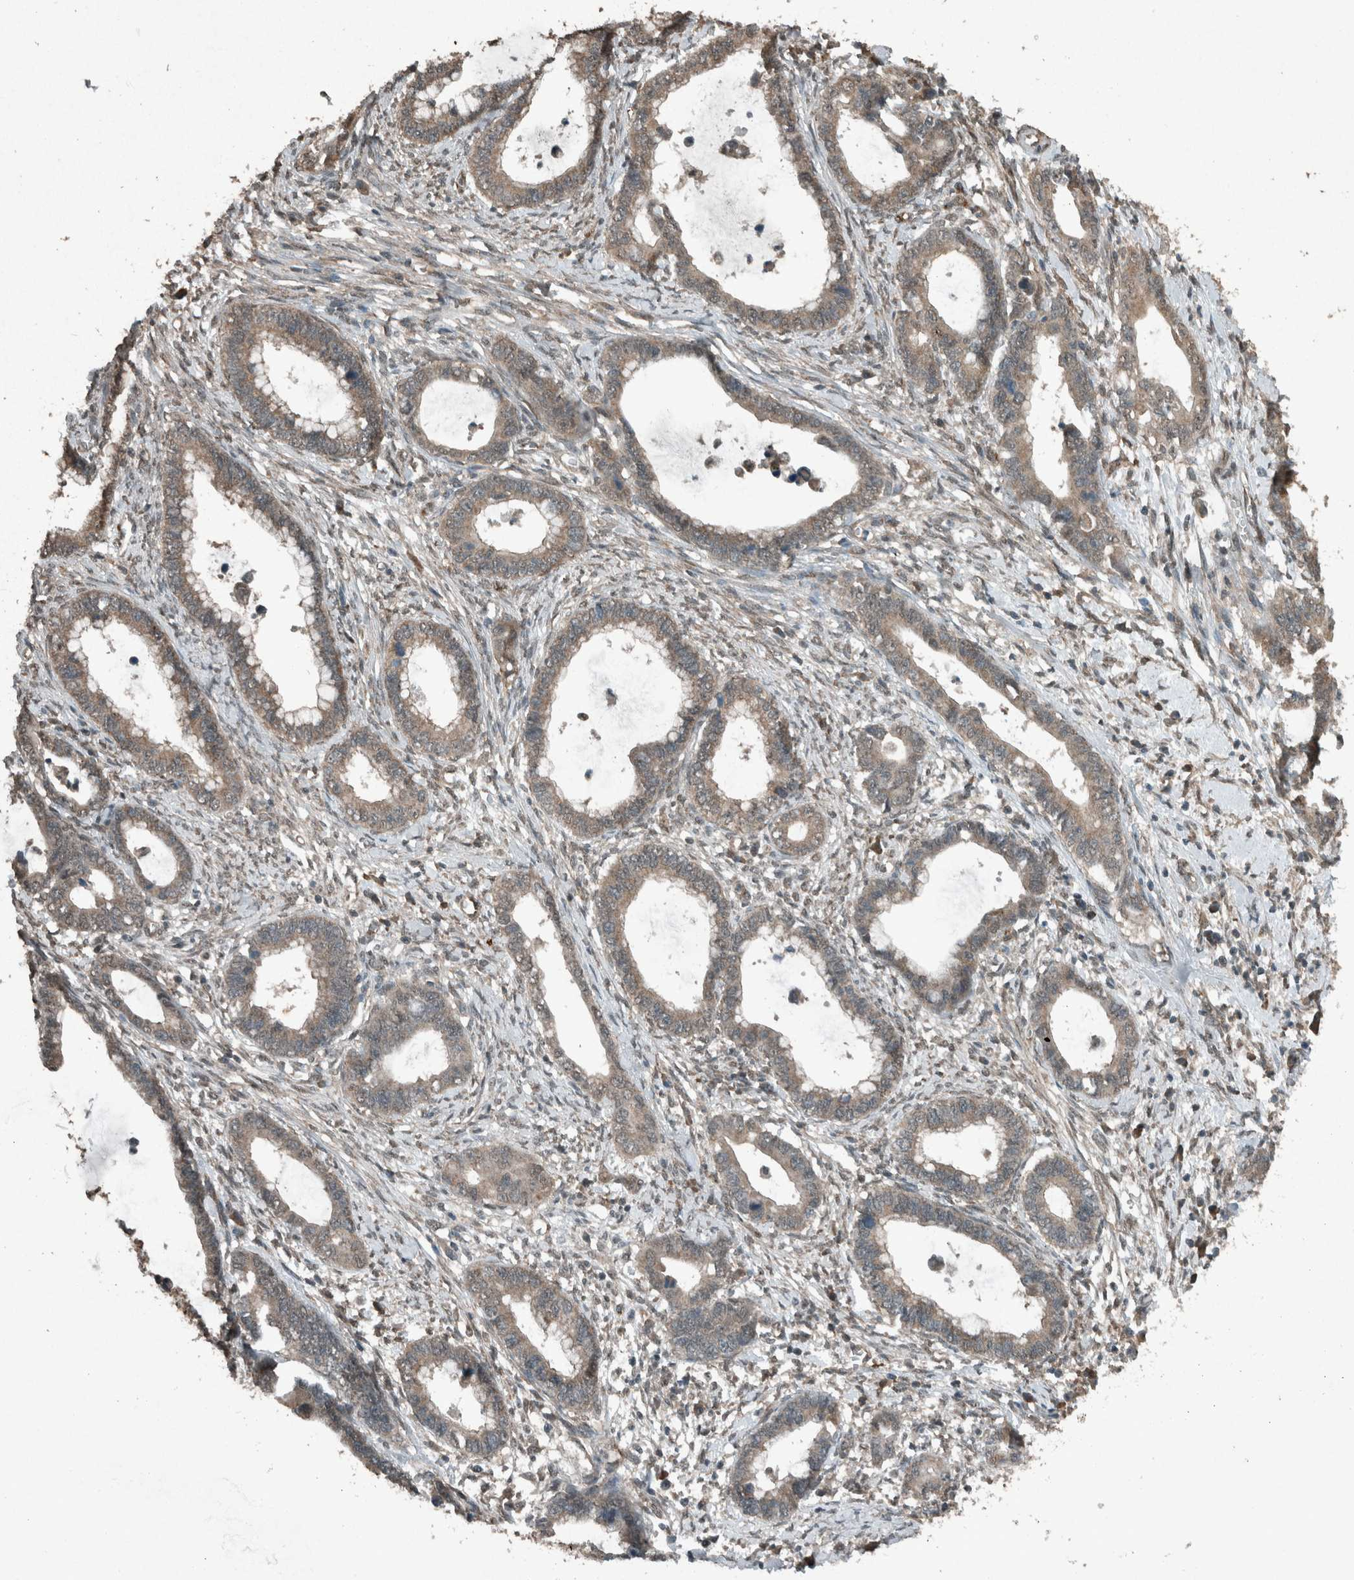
{"staining": {"intensity": "weak", "quantity": ">75%", "location": "cytoplasmic/membranous"}, "tissue": "cervical cancer", "cell_type": "Tumor cells", "image_type": "cancer", "snomed": [{"axis": "morphology", "description": "Adenocarcinoma, NOS"}, {"axis": "topography", "description": "Cervix"}], "caption": "Protein staining of cervical cancer (adenocarcinoma) tissue reveals weak cytoplasmic/membranous staining in about >75% of tumor cells.", "gene": "ARHGEF12", "patient": {"sex": "female", "age": 44}}